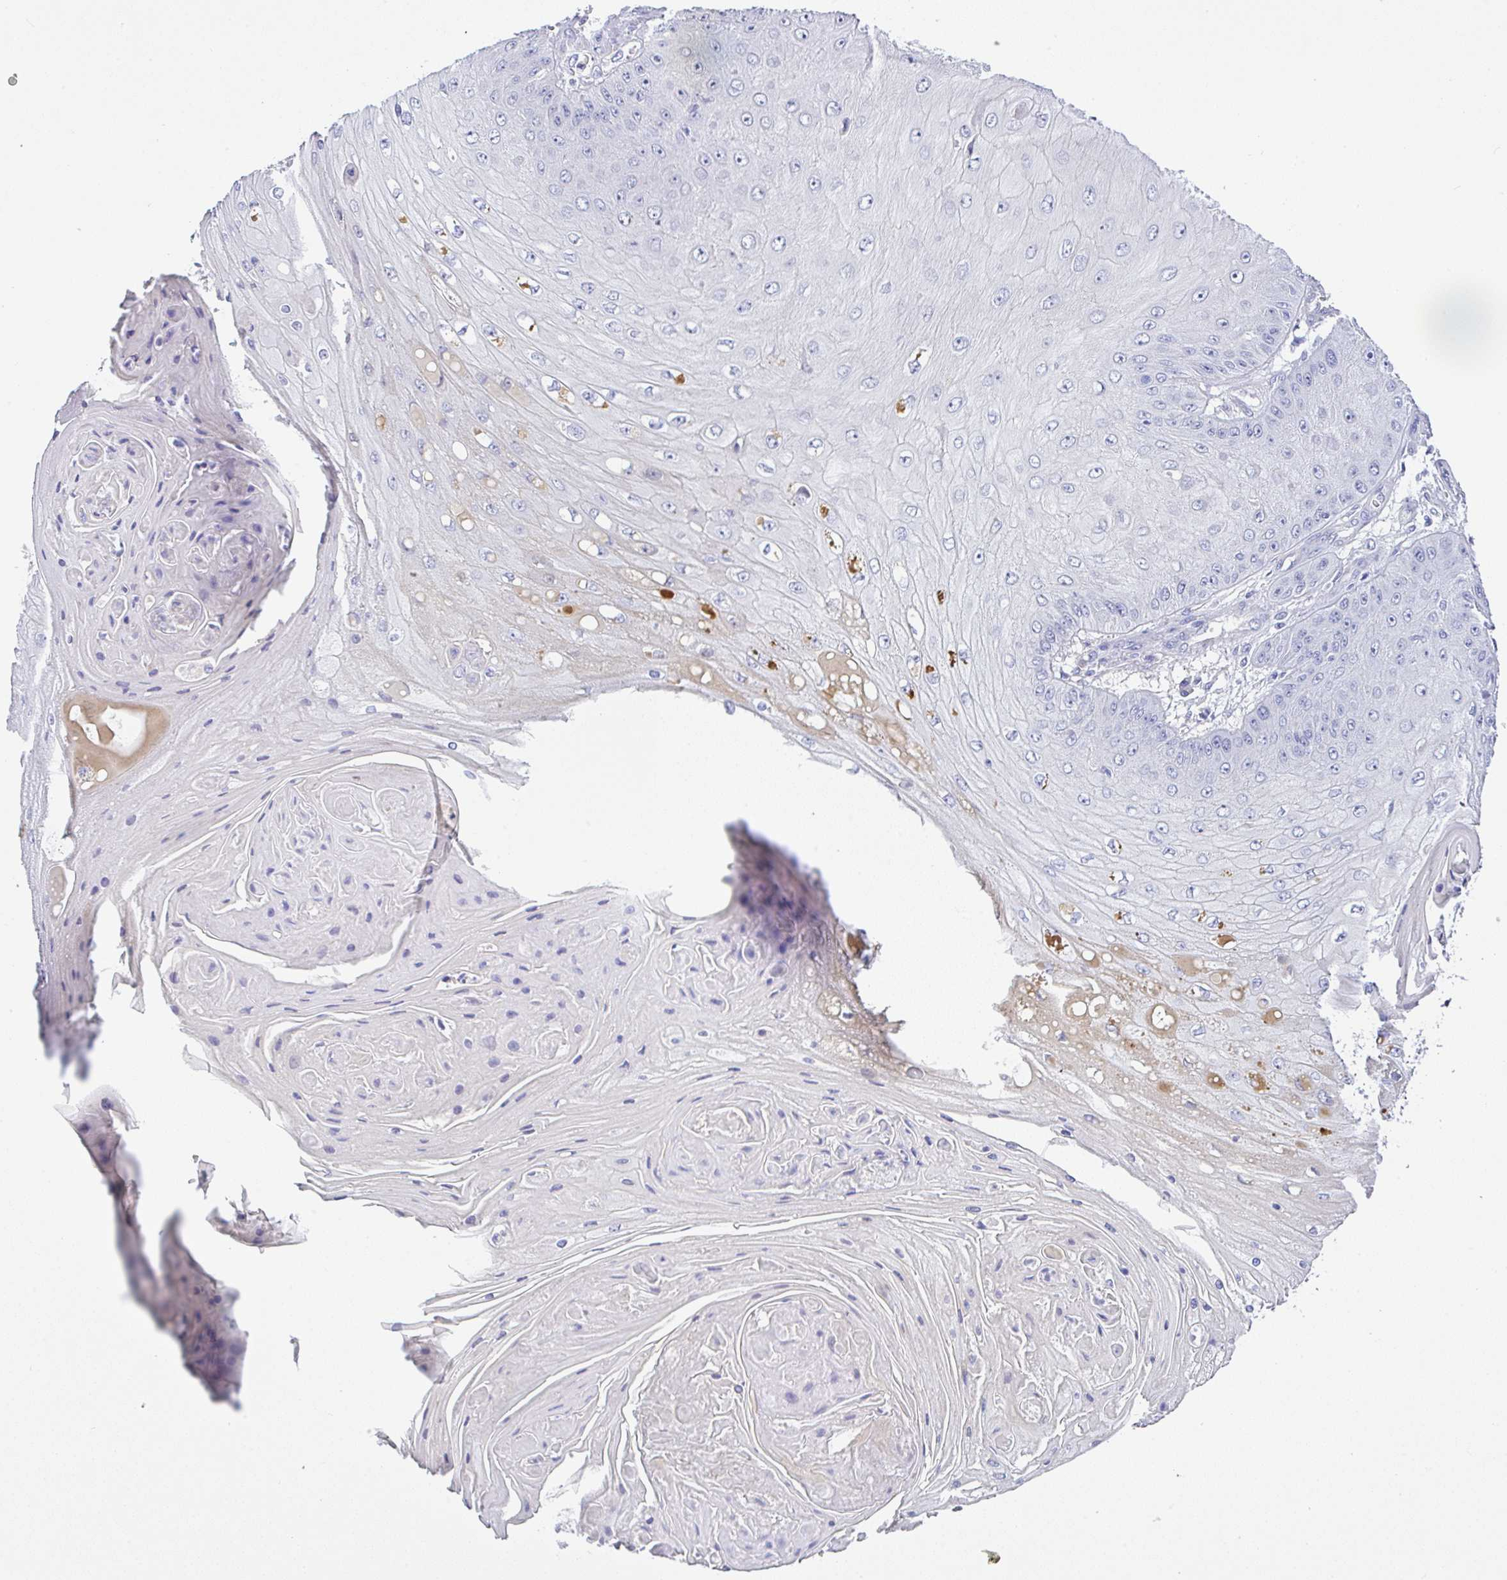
{"staining": {"intensity": "negative", "quantity": "none", "location": "none"}, "tissue": "skin cancer", "cell_type": "Tumor cells", "image_type": "cancer", "snomed": [{"axis": "morphology", "description": "Squamous cell carcinoma, NOS"}, {"axis": "topography", "description": "Skin"}], "caption": "Immunohistochemistry (IHC) of skin cancer exhibits no staining in tumor cells. The staining is performed using DAB brown chromogen with nuclei counter-stained in using hematoxylin.", "gene": "SERPINE3", "patient": {"sex": "male", "age": 70}}